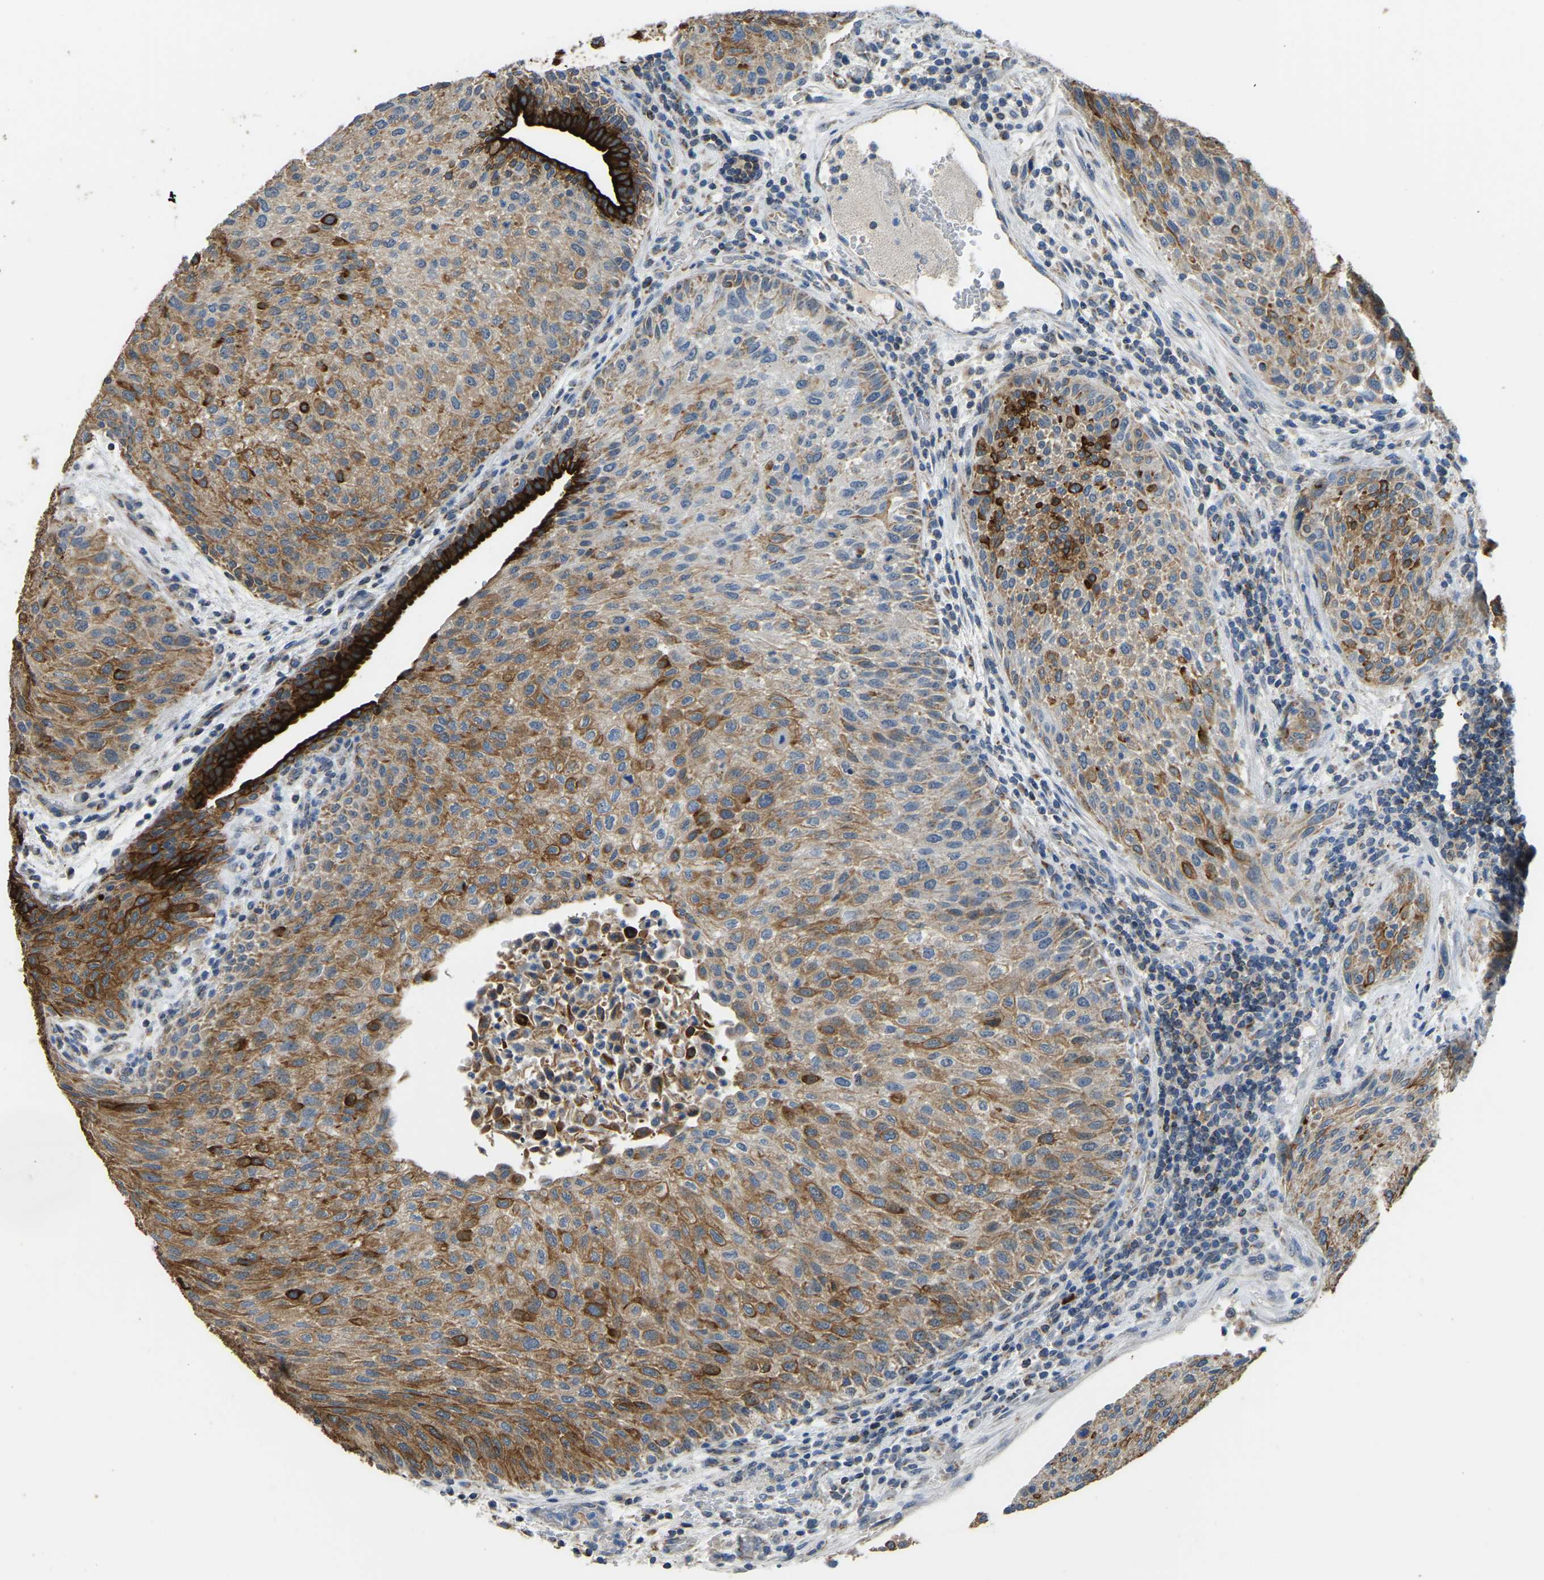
{"staining": {"intensity": "moderate", "quantity": ">75%", "location": "cytoplasmic/membranous"}, "tissue": "urothelial cancer", "cell_type": "Tumor cells", "image_type": "cancer", "snomed": [{"axis": "morphology", "description": "Urothelial carcinoma, Low grade"}, {"axis": "morphology", "description": "Urothelial carcinoma, High grade"}, {"axis": "topography", "description": "Urinary bladder"}], "caption": "Tumor cells demonstrate medium levels of moderate cytoplasmic/membranous staining in about >75% of cells in human urothelial cancer.", "gene": "ZNF200", "patient": {"sex": "male", "age": 35}}